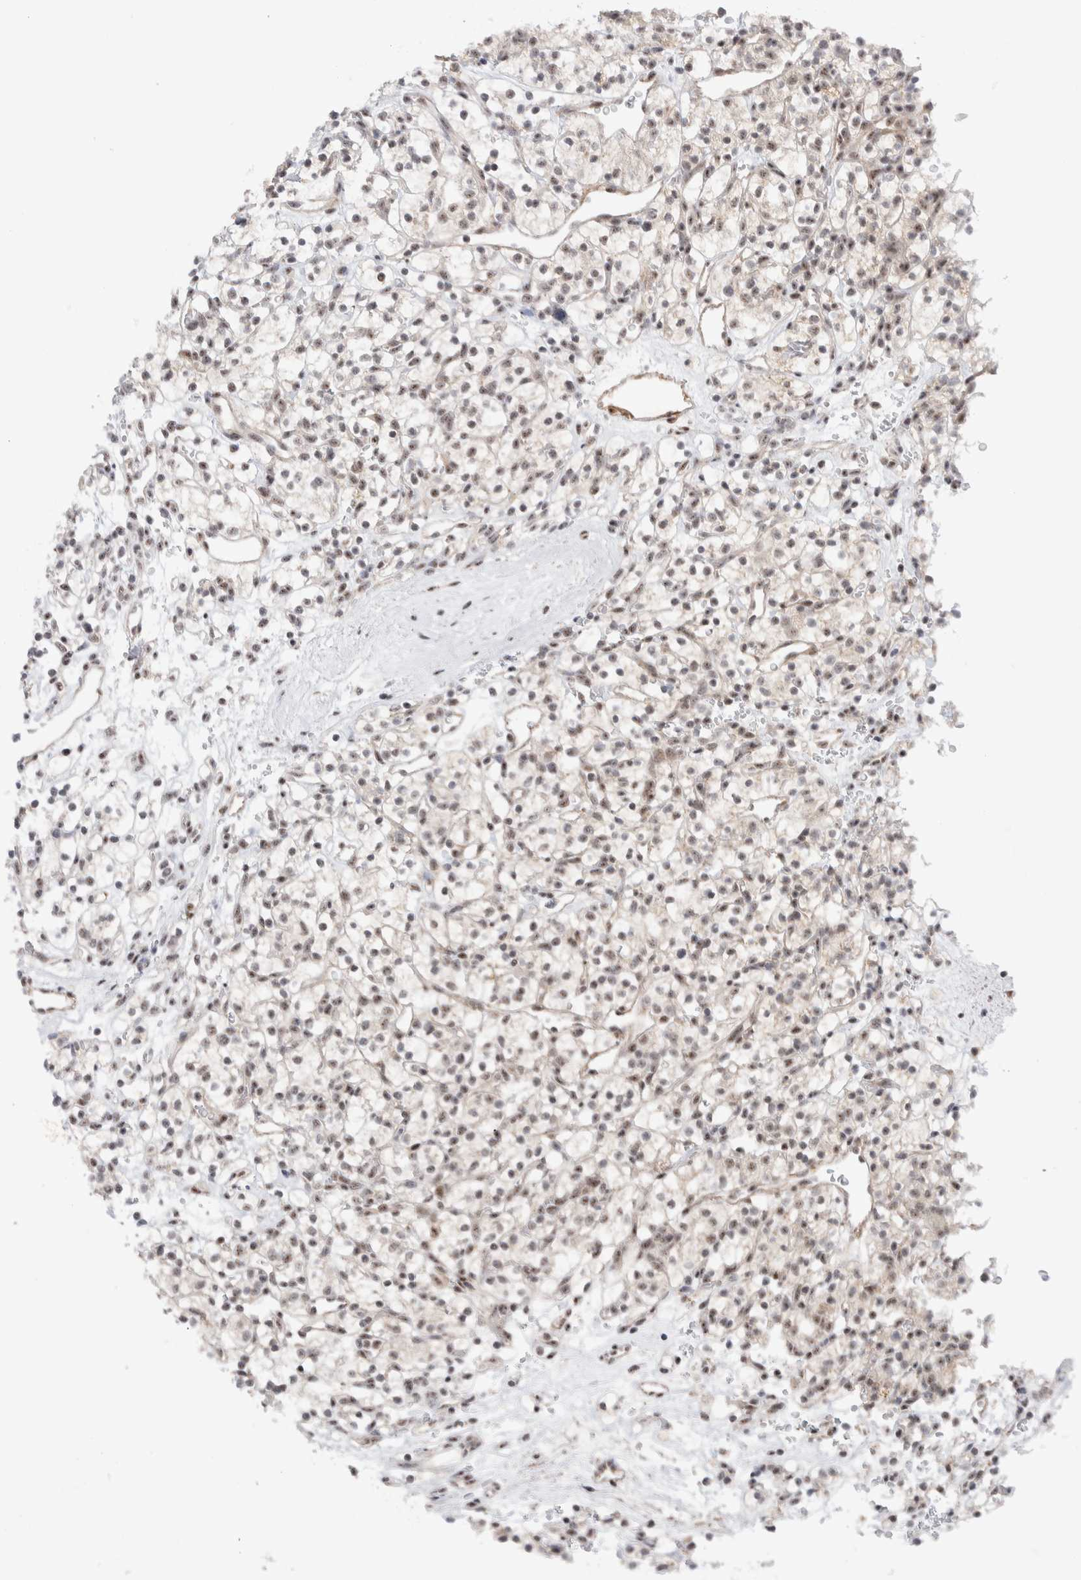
{"staining": {"intensity": "weak", "quantity": ">75%", "location": "nuclear"}, "tissue": "renal cancer", "cell_type": "Tumor cells", "image_type": "cancer", "snomed": [{"axis": "morphology", "description": "Adenocarcinoma, NOS"}, {"axis": "topography", "description": "Kidney"}], "caption": "Renal cancer (adenocarcinoma) was stained to show a protein in brown. There is low levels of weak nuclear positivity in about >75% of tumor cells.", "gene": "ZNF695", "patient": {"sex": "female", "age": 57}}